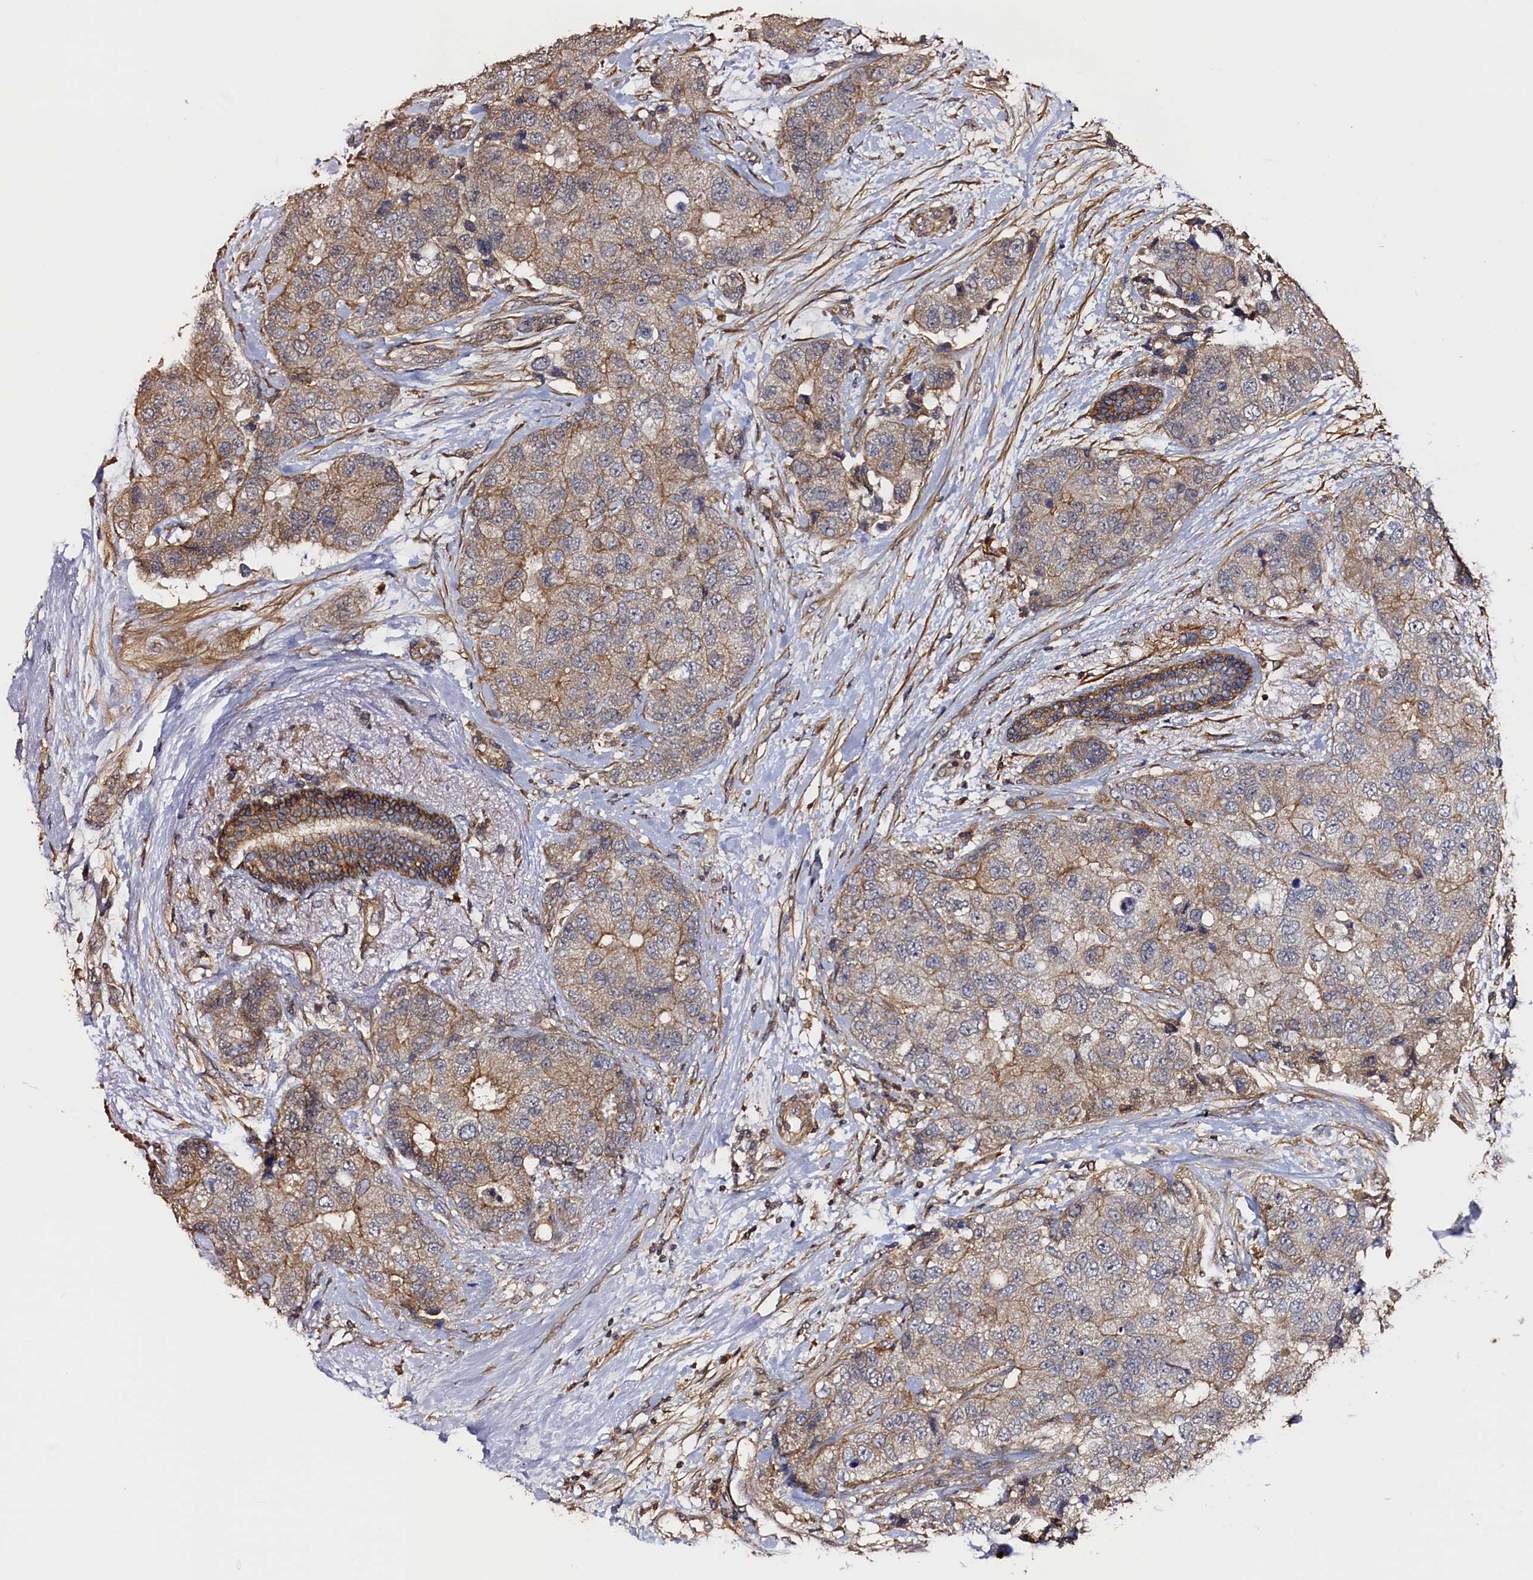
{"staining": {"intensity": "weak", "quantity": ">75%", "location": "cytoplasmic/membranous"}, "tissue": "breast cancer", "cell_type": "Tumor cells", "image_type": "cancer", "snomed": [{"axis": "morphology", "description": "Duct carcinoma"}, {"axis": "topography", "description": "Breast"}], "caption": "Immunohistochemistry (IHC) staining of intraductal carcinoma (breast), which demonstrates low levels of weak cytoplasmic/membranous positivity in about >75% of tumor cells indicating weak cytoplasmic/membranous protein expression. The staining was performed using DAB (3,3'-diaminobenzidine) (brown) for protein detection and nuclei were counterstained in hematoxylin (blue).", "gene": "DUOXA1", "patient": {"sex": "female", "age": 62}}